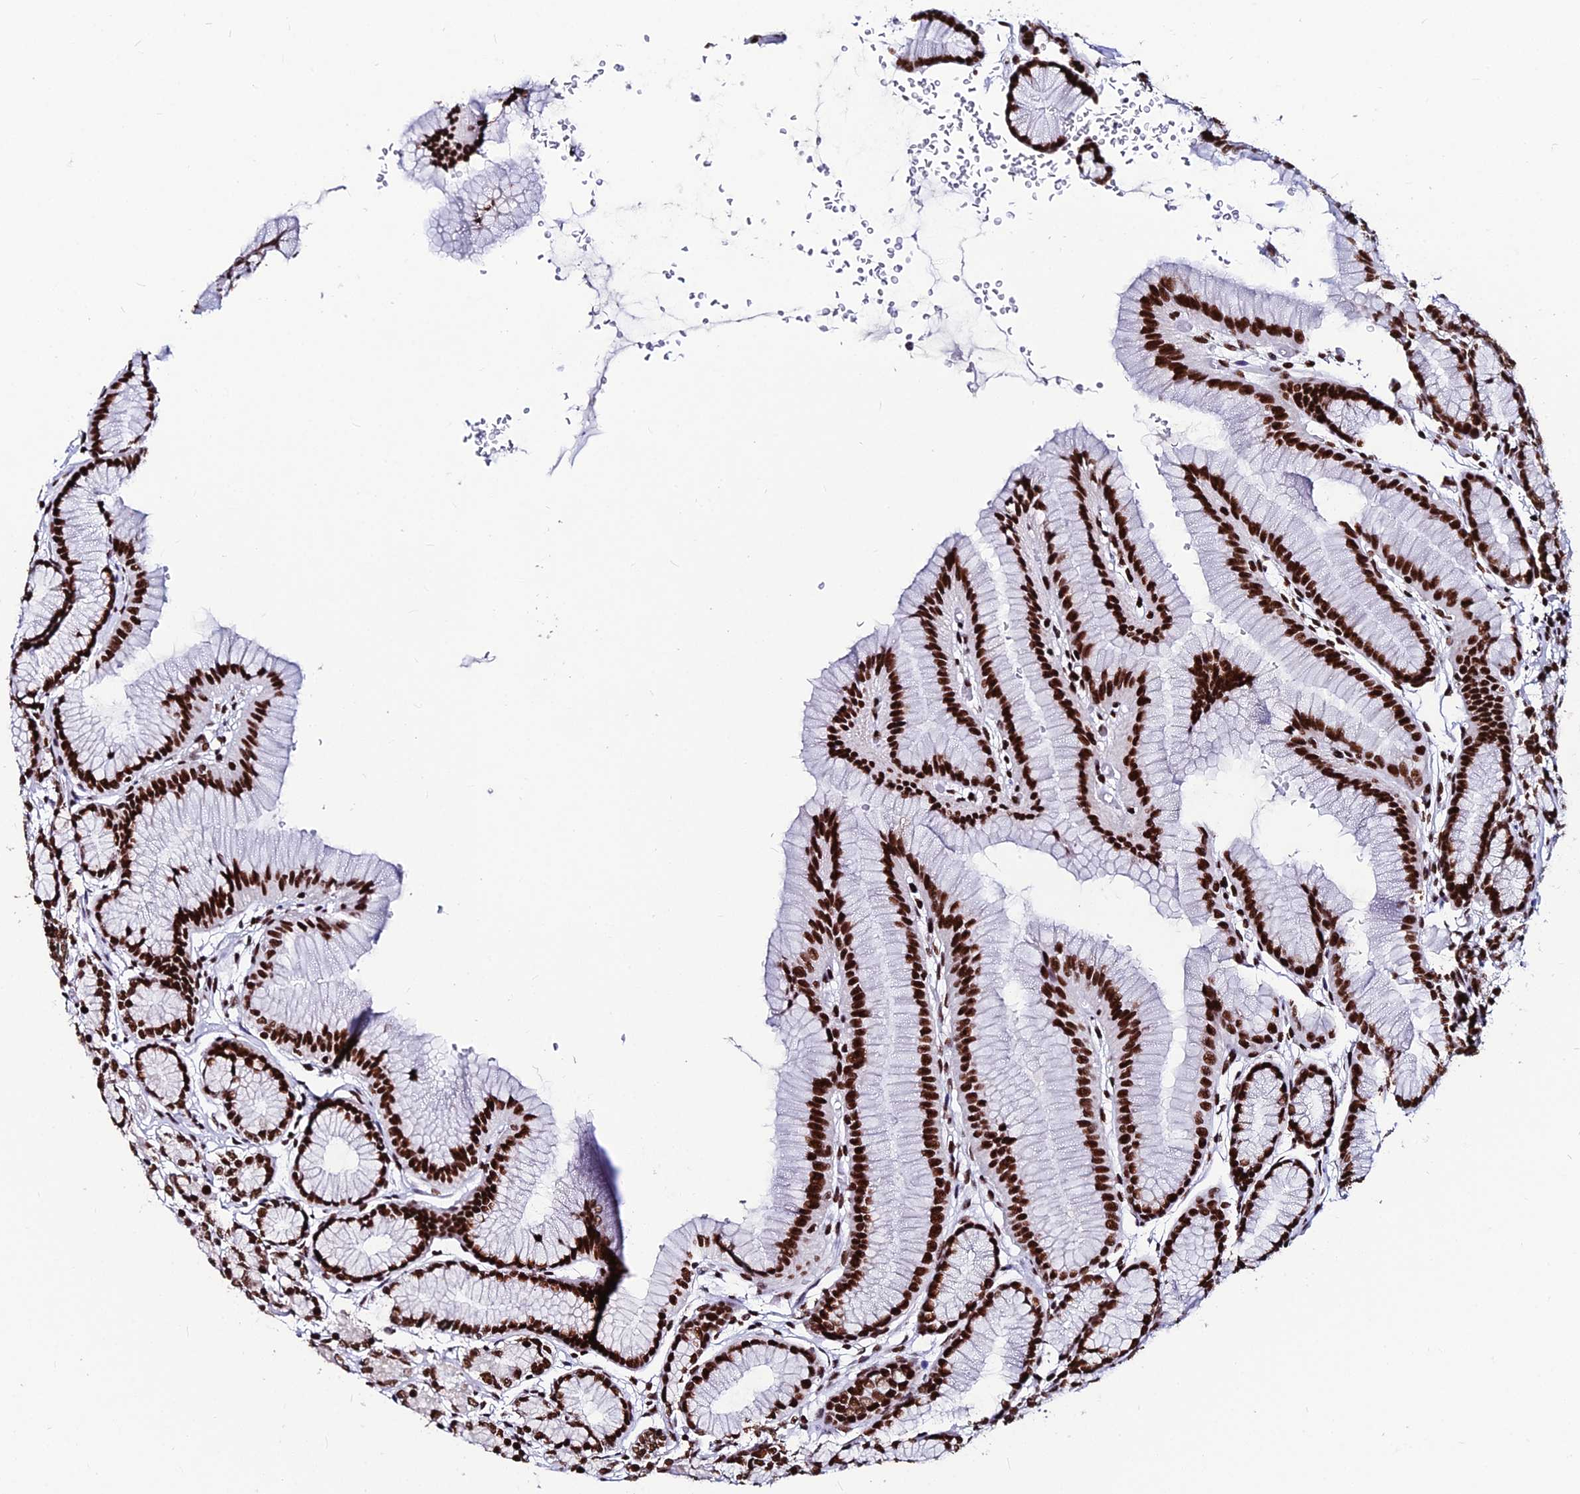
{"staining": {"intensity": "strong", "quantity": ">75%", "location": "nuclear"}, "tissue": "stomach", "cell_type": "Glandular cells", "image_type": "normal", "snomed": [{"axis": "morphology", "description": "Normal tissue, NOS"}, {"axis": "morphology", "description": "Adenocarcinoma, NOS"}, {"axis": "morphology", "description": "Adenocarcinoma, High grade"}, {"axis": "topography", "description": "Stomach, upper"}, {"axis": "topography", "description": "Stomach"}], "caption": "Unremarkable stomach reveals strong nuclear expression in approximately >75% of glandular cells (Brightfield microscopy of DAB IHC at high magnification)..", "gene": "HNRNPH1", "patient": {"sex": "female", "age": 65}}